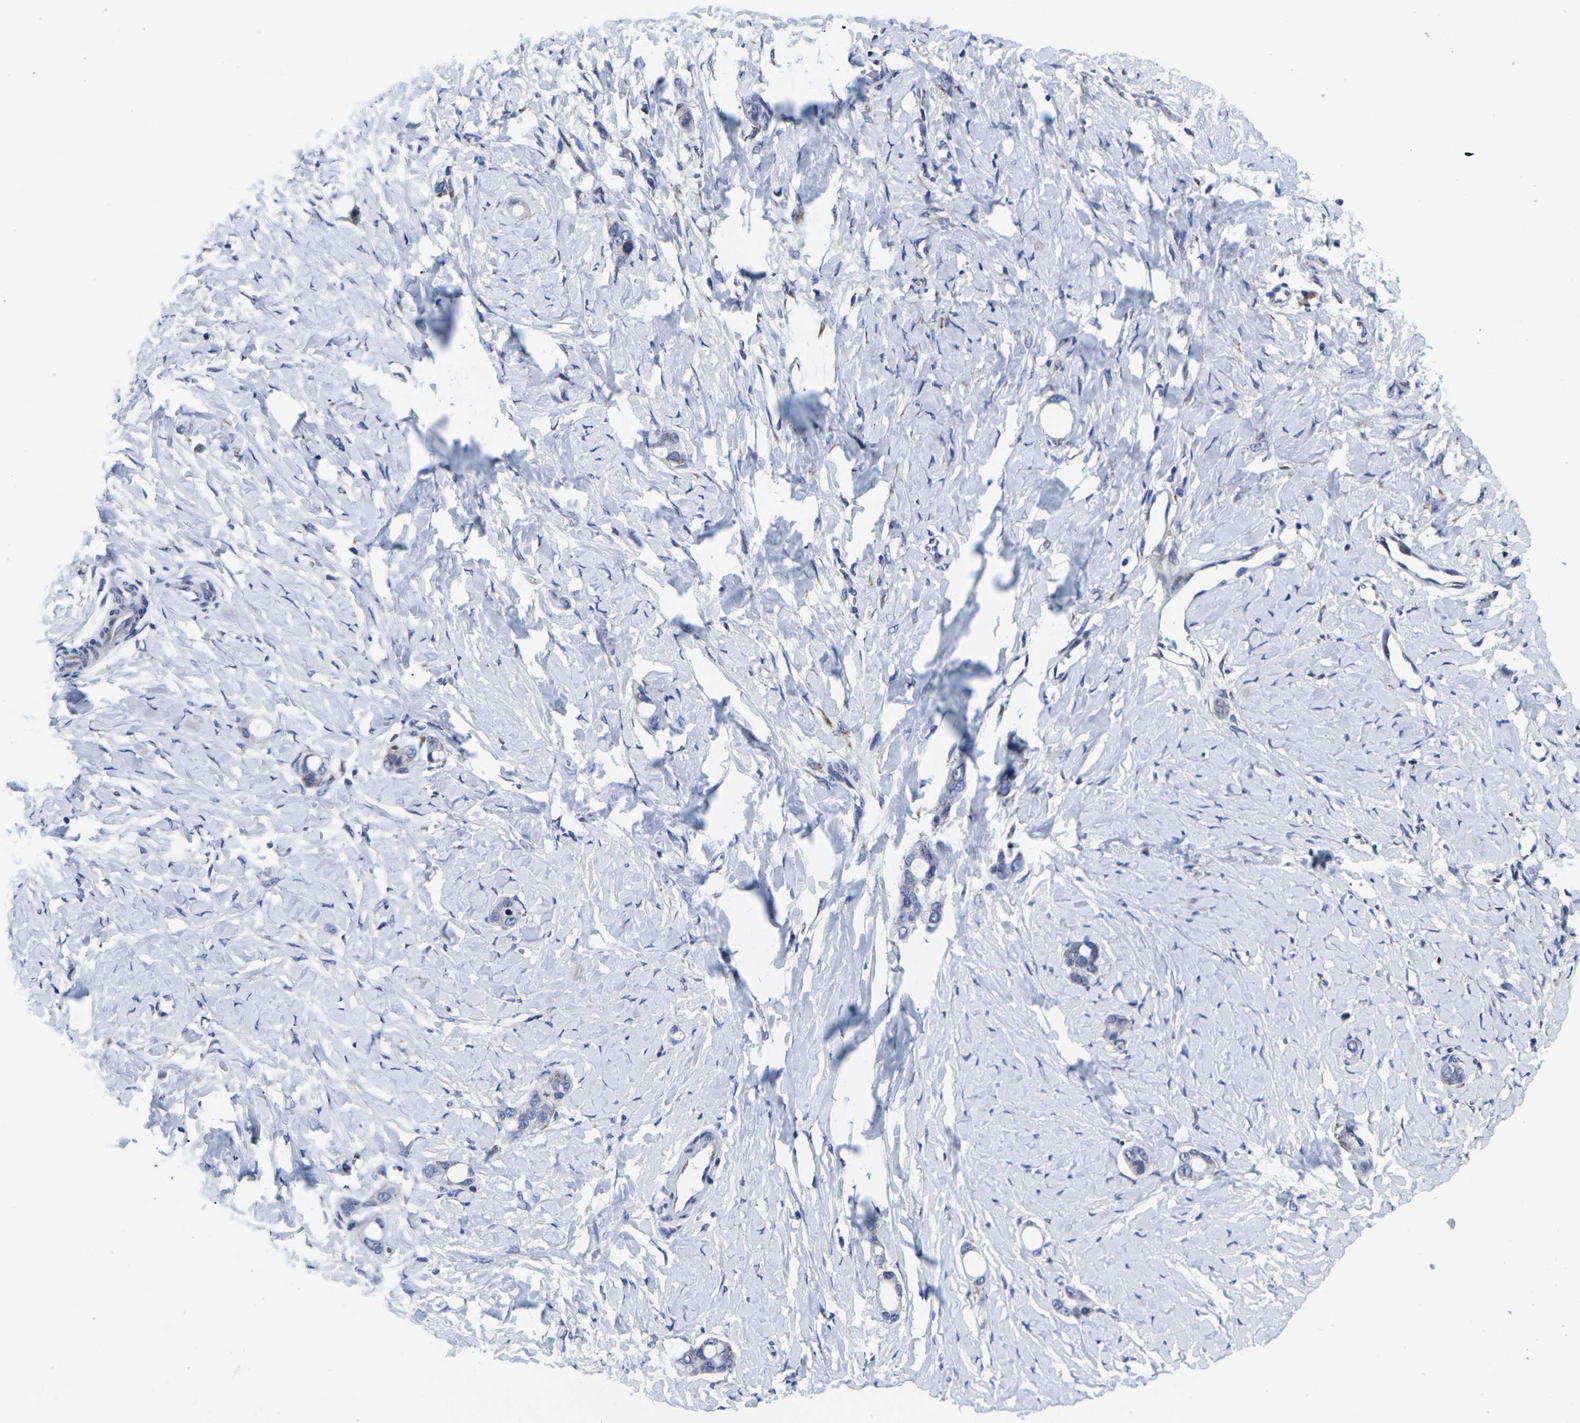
{"staining": {"intensity": "weak", "quantity": "<25%", "location": "cytoplasmic/membranous"}, "tissue": "stomach cancer", "cell_type": "Tumor cells", "image_type": "cancer", "snomed": [{"axis": "morphology", "description": "Adenocarcinoma, NOS"}, {"axis": "topography", "description": "Stomach"}], "caption": "IHC photomicrograph of stomach cancer (adenocarcinoma) stained for a protein (brown), which reveals no positivity in tumor cells.", "gene": "RPN1", "patient": {"sex": "female", "age": 75}}